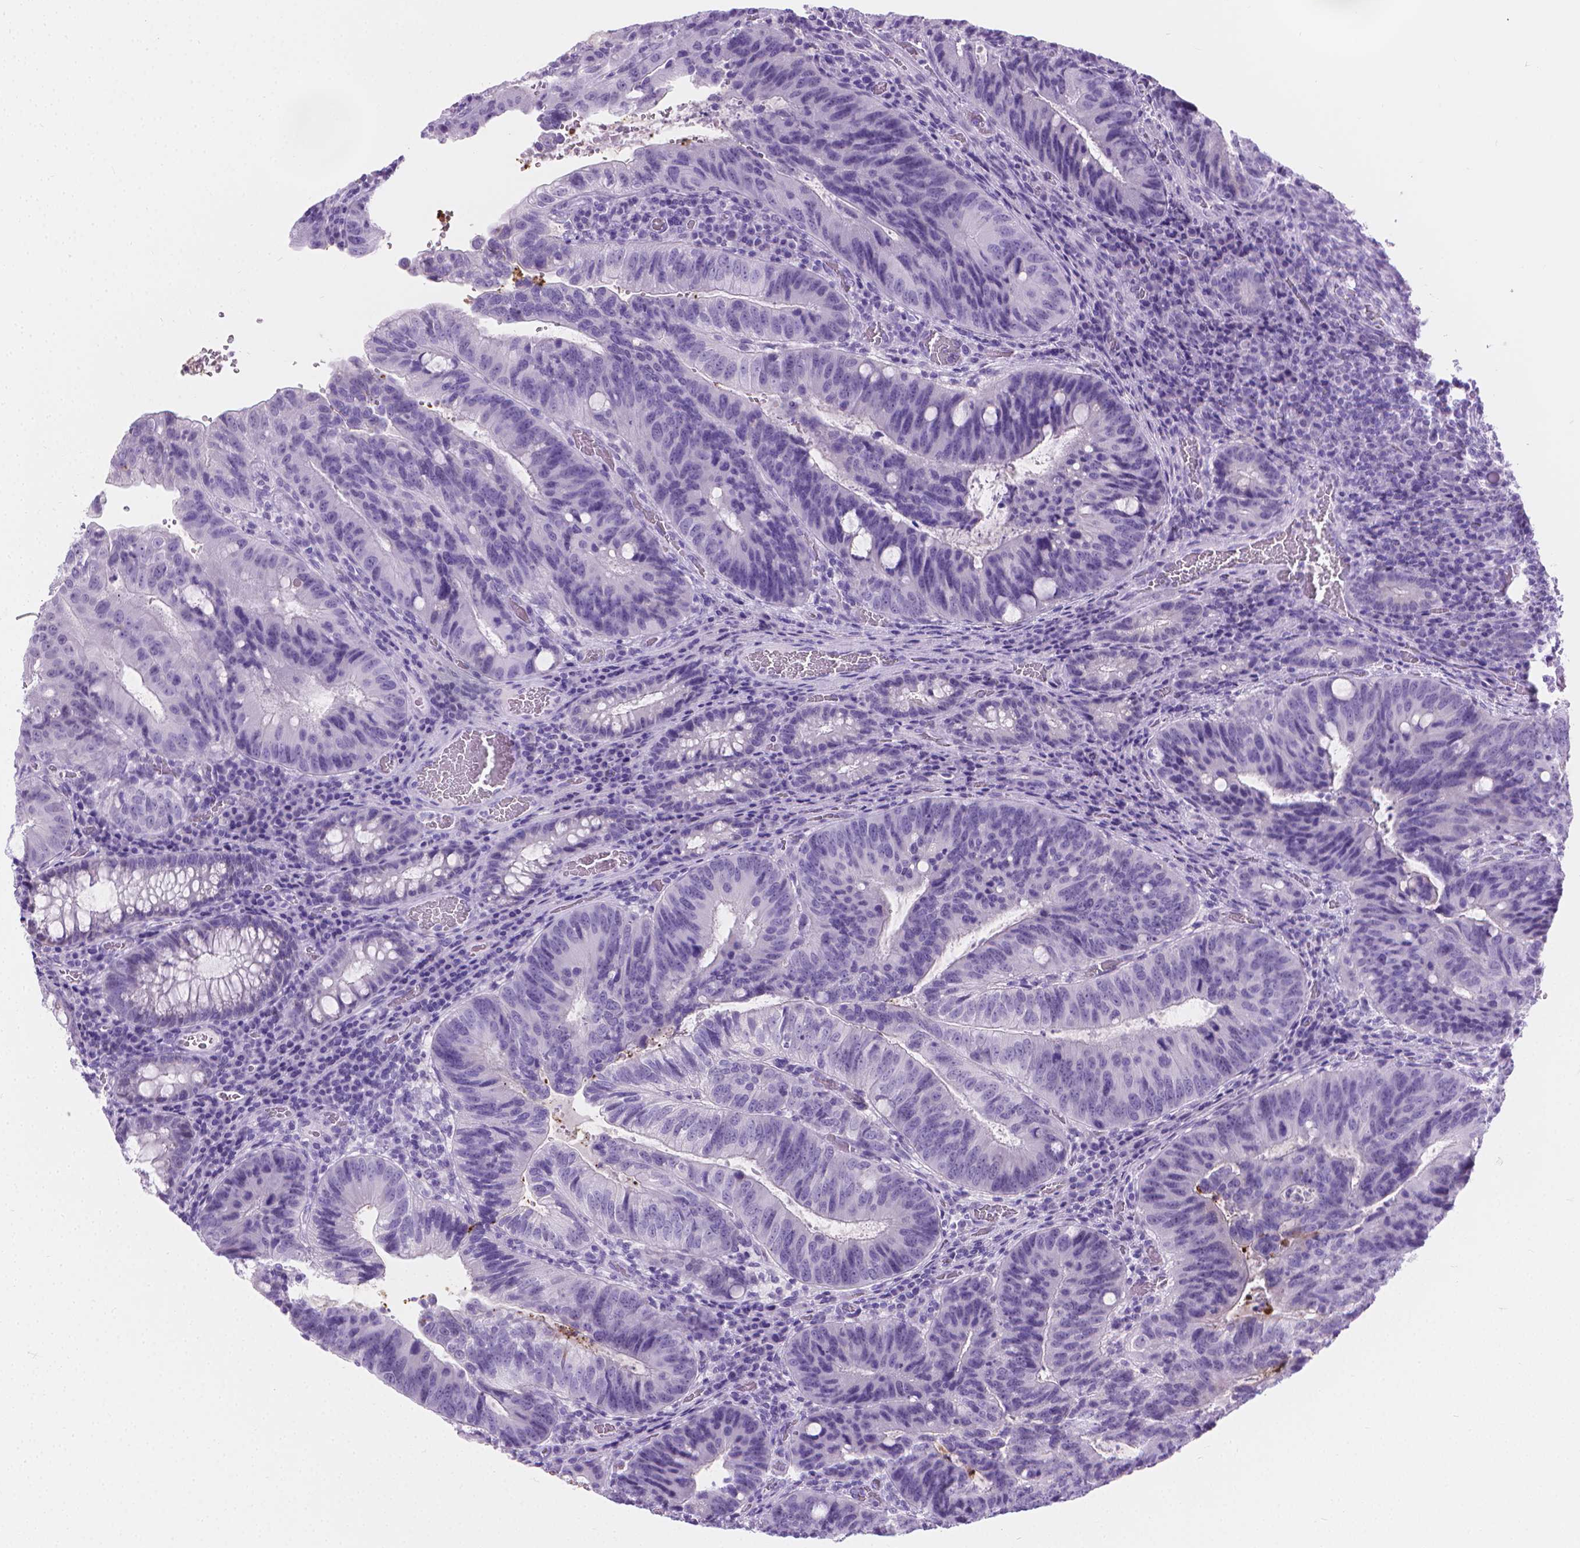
{"staining": {"intensity": "negative", "quantity": "none", "location": "none"}, "tissue": "colorectal cancer", "cell_type": "Tumor cells", "image_type": "cancer", "snomed": [{"axis": "morphology", "description": "Adenocarcinoma, NOS"}, {"axis": "topography", "description": "Colon"}], "caption": "Immunohistochemistry (IHC) micrograph of neoplastic tissue: adenocarcinoma (colorectal) stained with DAB (3,3'-diaminobenzidine) exhibits no significant protein expression in tumor cells.", "gene": "CFAP52", "patient": {"sex": "male", "age": 67}}